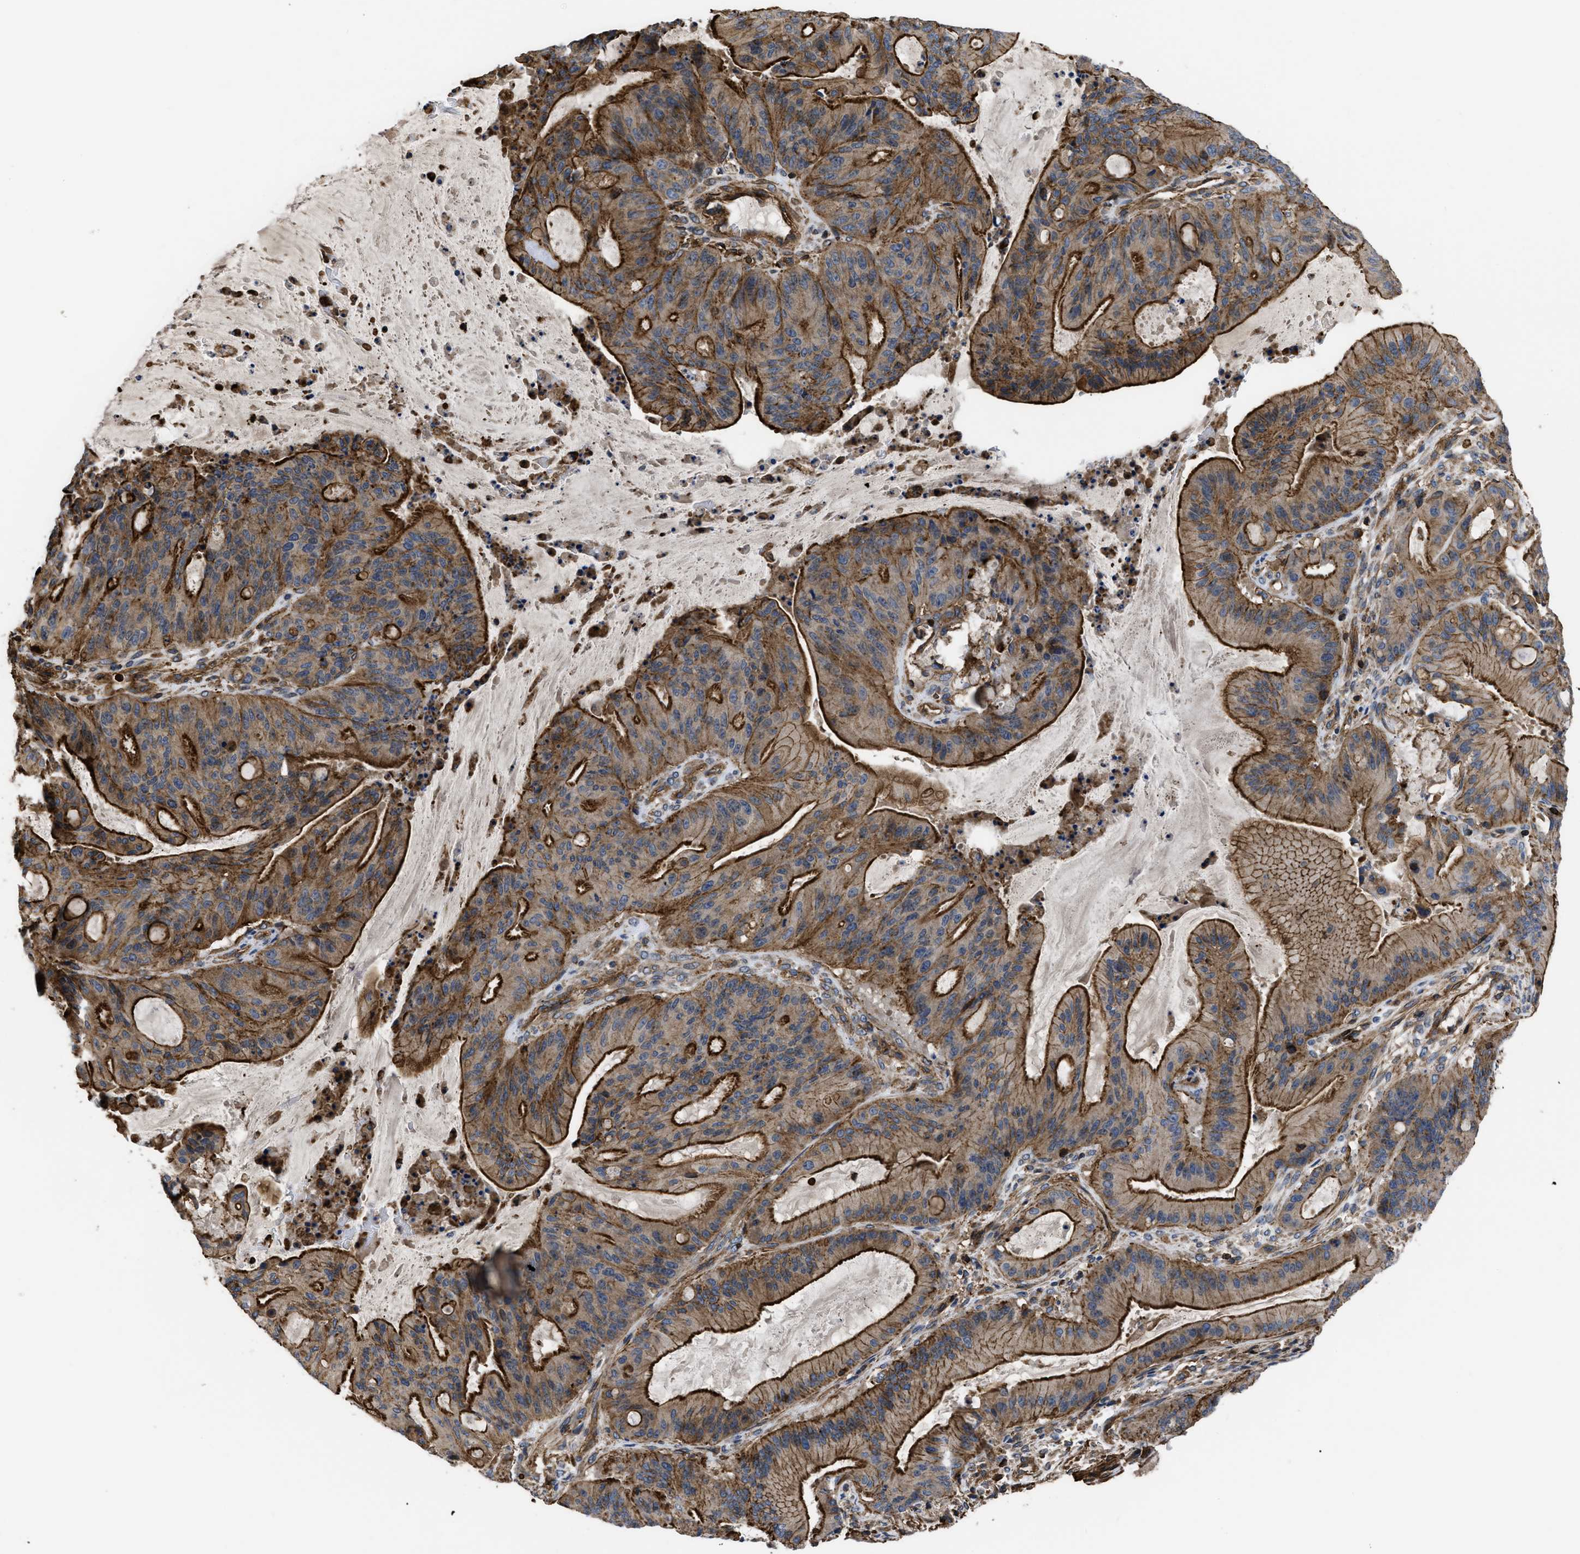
{"staining": {"intensity": "strong", "quantity": ">75%", "location": "cytoplasmic/membranous"}, "tissue": "liver cancer", "cell_type": "Tumor cells", "image_type": "cancer", "snomed": [{"axis": "morphology", "description": "Normal tissue, NOS"}, {"axis": "morphology", "description": "Cholangiocarcinoma"}, {"axis": "topography", "description": "Liver"}, {"axis": "topography", "description": "Peripheral nerve tissue"}], "caption": "There is high levels of strong cytoplasmic/membranous staining in tumor cells of liver cancer, as demonstrated by immunohistochemical staining (brown color).", "gene": "SCUBE2", "patient": {"sex": "female", "age": 73}}